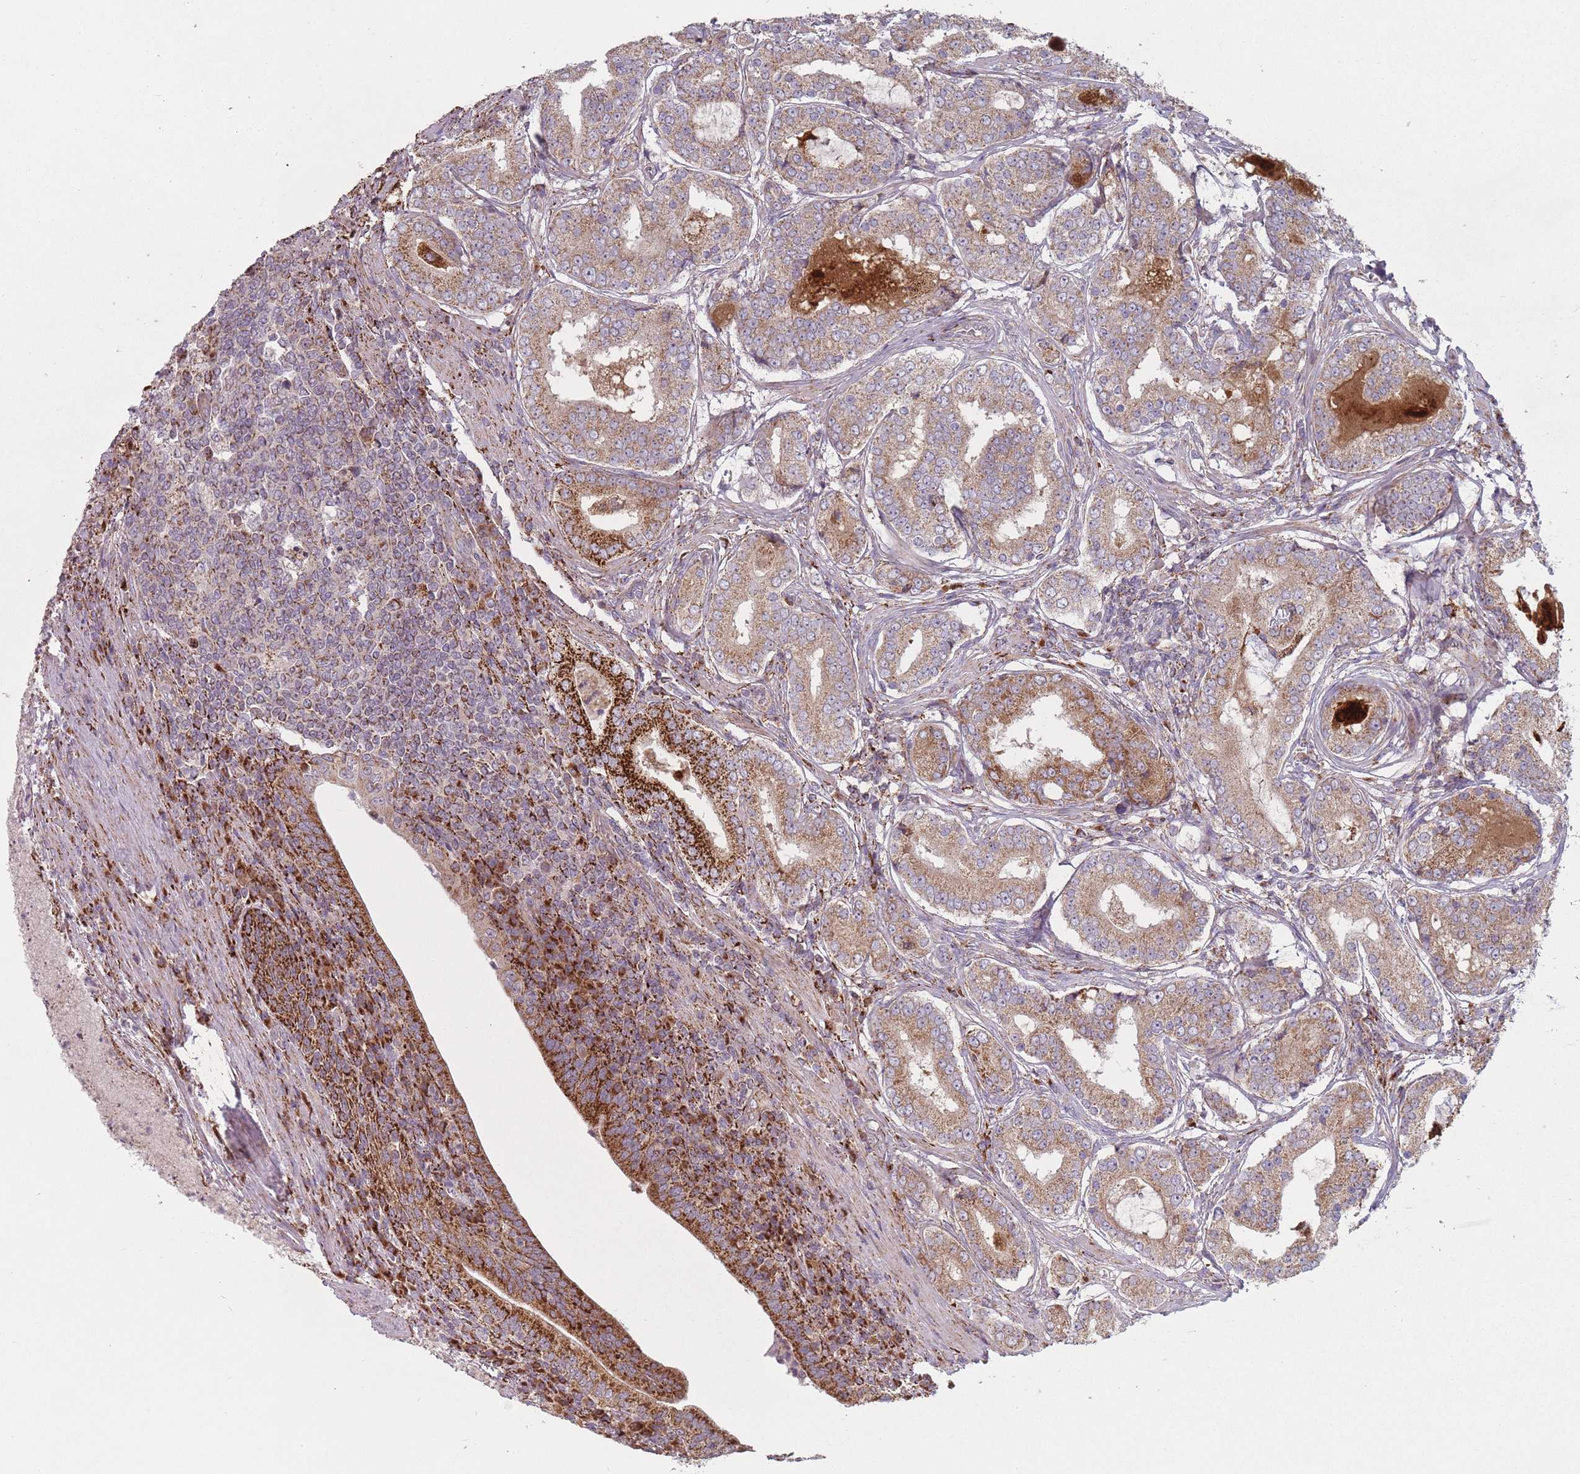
{"staining": {"intensity": "moderate", "quantity": ">75%", "location": "cytoplasmic/membranous"}, "tissue": "prostate cancer", "cell_type": "Tumor cells", "image_type": "cancer", "snomed": [{"axis": "morphology", "description": "Adenocarcinoma, Low grade"}, {"axis": "topography", "description": "Prostate"}], "caption": "Prostate low-grade adenocarcinoma was stained to show a protein in brown. There is medium levels of moderate cytoplasmic/membranous staining in about >75% of tumor cells. Using DAB (brown) and hematoxylin (blue) stains, captured at high magnification using brightfield microscopy.", "gene": "OR10Q1", "patient": {"sex": "male", "age": 68}}